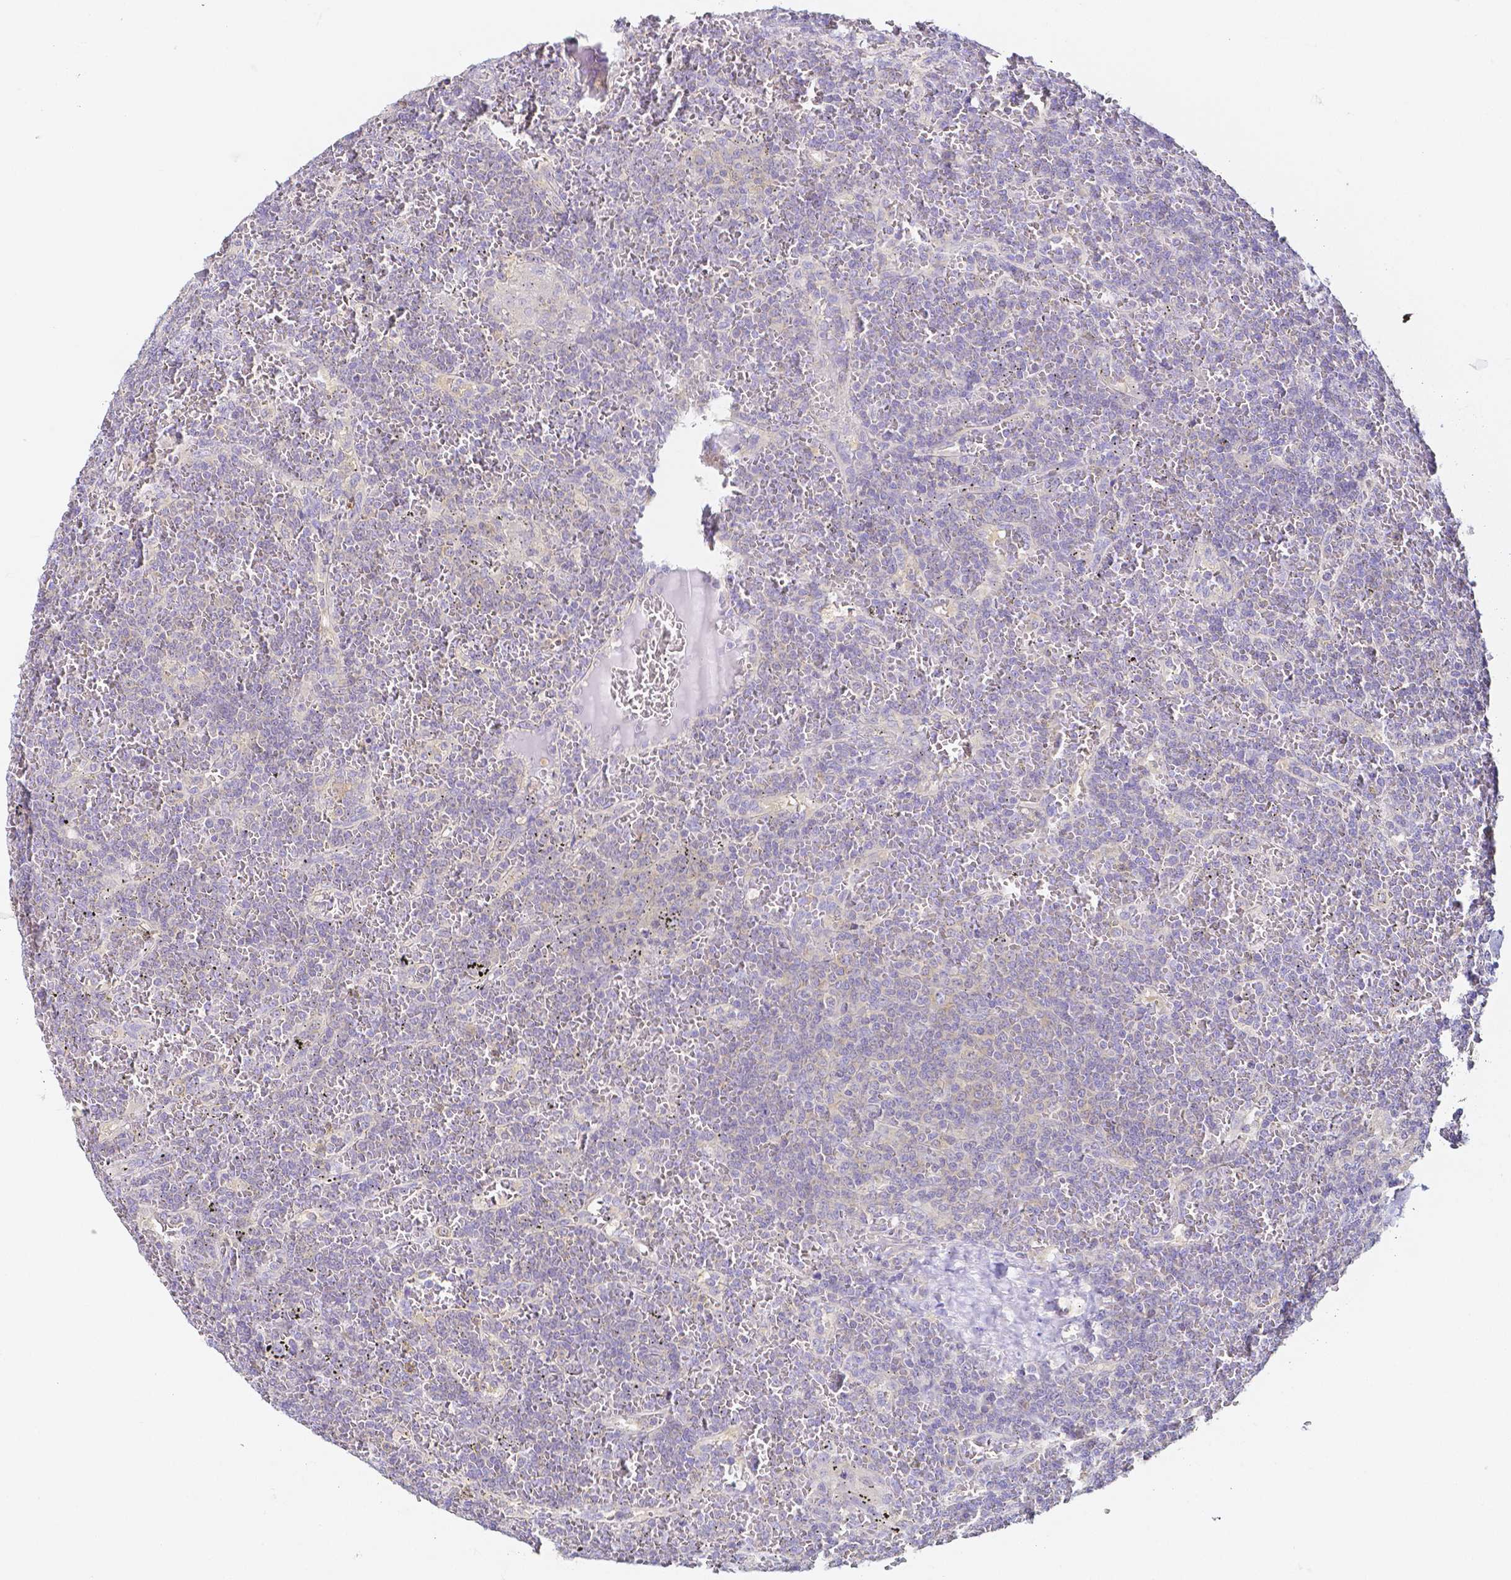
{"staining": {"intensity": "negative", "quantity": "none", "location": "none"}, "tissue": "lymphoma", "cell_type": "Tumor cells", "image_type": "cancer", "snomed": [{"axis": "morphology", "description": "Malignant lymphoma, non-Hodgkin's type, Low grade"}, {"axis": "topography", "description": "Spleen"}], "caption": "Tumor cells show no significant positivity in lymphoma.", "gene": "PKP3", "patient": {"sex": "female", "age": 19}}